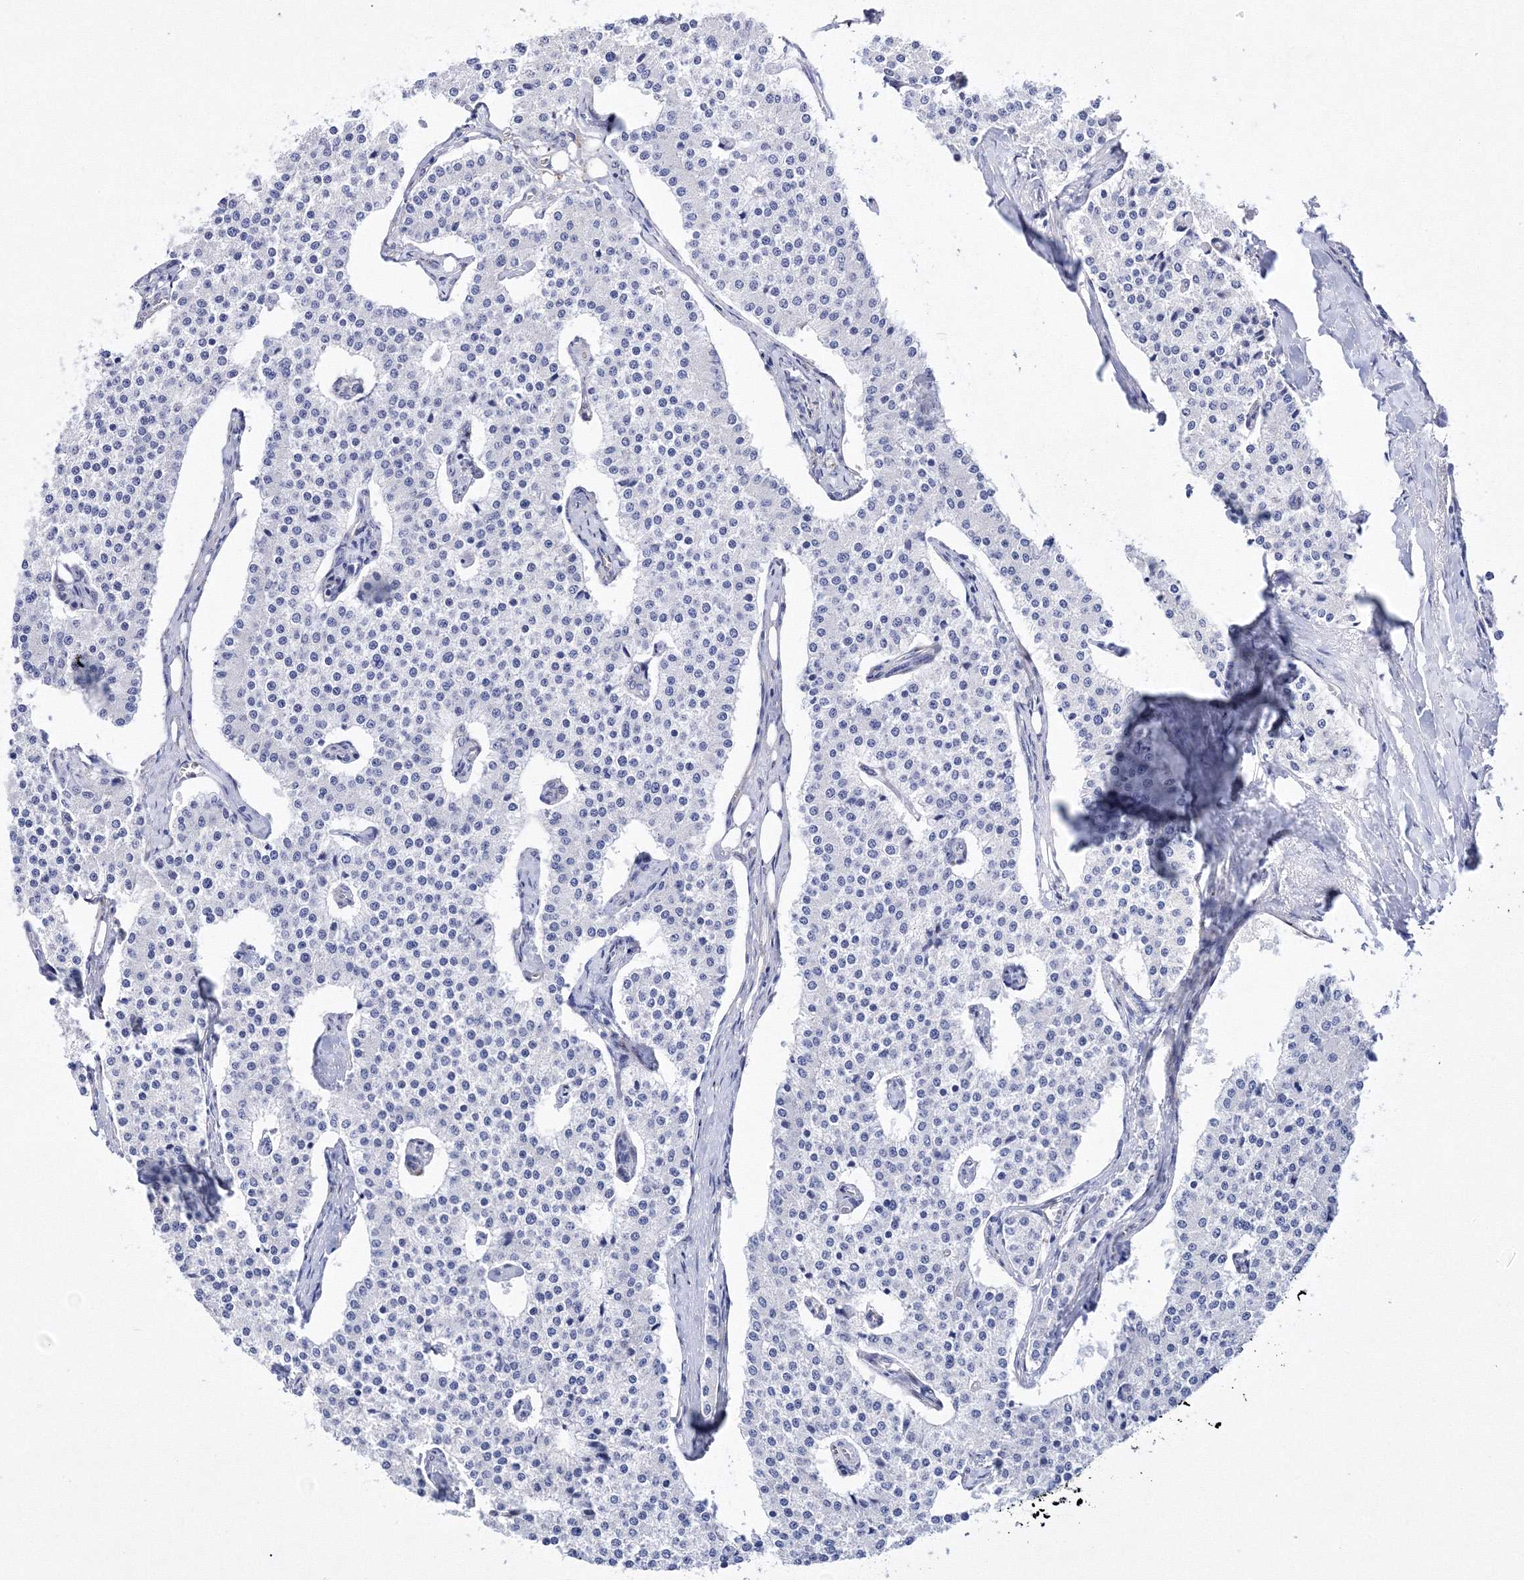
{"staining": {"intensity": "negative", "quantity": "none", "location": "none"}, "tissue": "carcinoid", "cell_type": "Tumor cells", "image_type": "cancer", "snomed": [{"axis": "morphology", "description": "Carcinoid, malignant, NOS"}, {"axis": "topography", "description": "Colon"}], "caption": "An immunohistochemistry photomicrograph of malignant carcinoid is shown. There is no staining in tumor cells of malignant carcinoid.", "gene": "GPN1", "patient": {"sex": "female", "age": 52}}